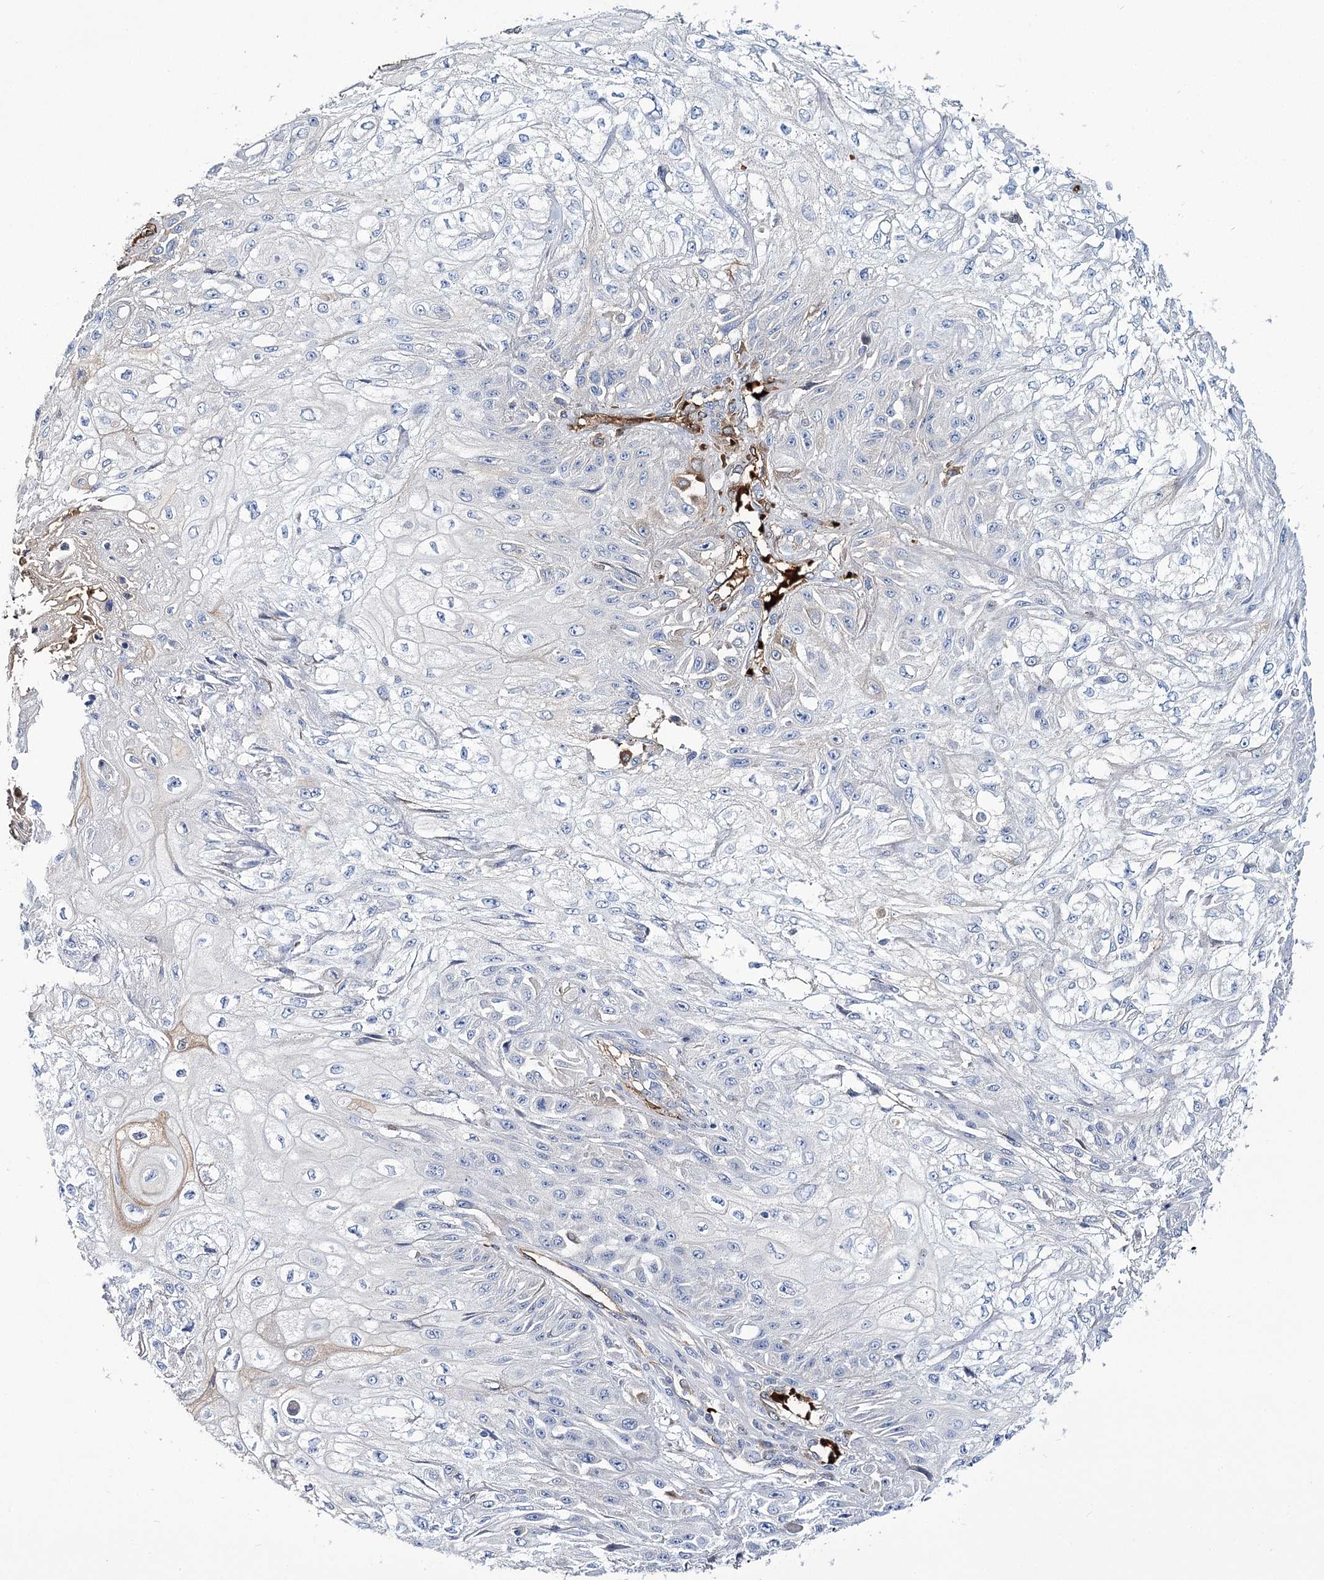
{"staining": {"intensity": "negative", "quantity": "none", "location": "none"}, "tissue": "skin cancer", "cell_type": "Tumor cells", "image_type": "cancer", "snomed": [{"axis": "morphology", "description": "Squamous cell carcinoma, NOS"}, {"axis": "morphology", "description": "Squamous cell carcinoma, metastatic, NOS"}, {"axis": "topography", "description": "Skin"}, {"axis": "topography", "description": "Lymph node"}], "caption": "Immunohistochemical staining of human skin cancer (squamous cell carcinoma) displays no significant staining in tumor cells. The staining was performed using DAB (3,3'-diaminobenzidine) to visualize the protein expression in brown, while the nuclei were stained in blue with hematoxylin (Magnification: 20x).", "gene": "GBF1", "patient": {"sex": "male", "age": 75}}